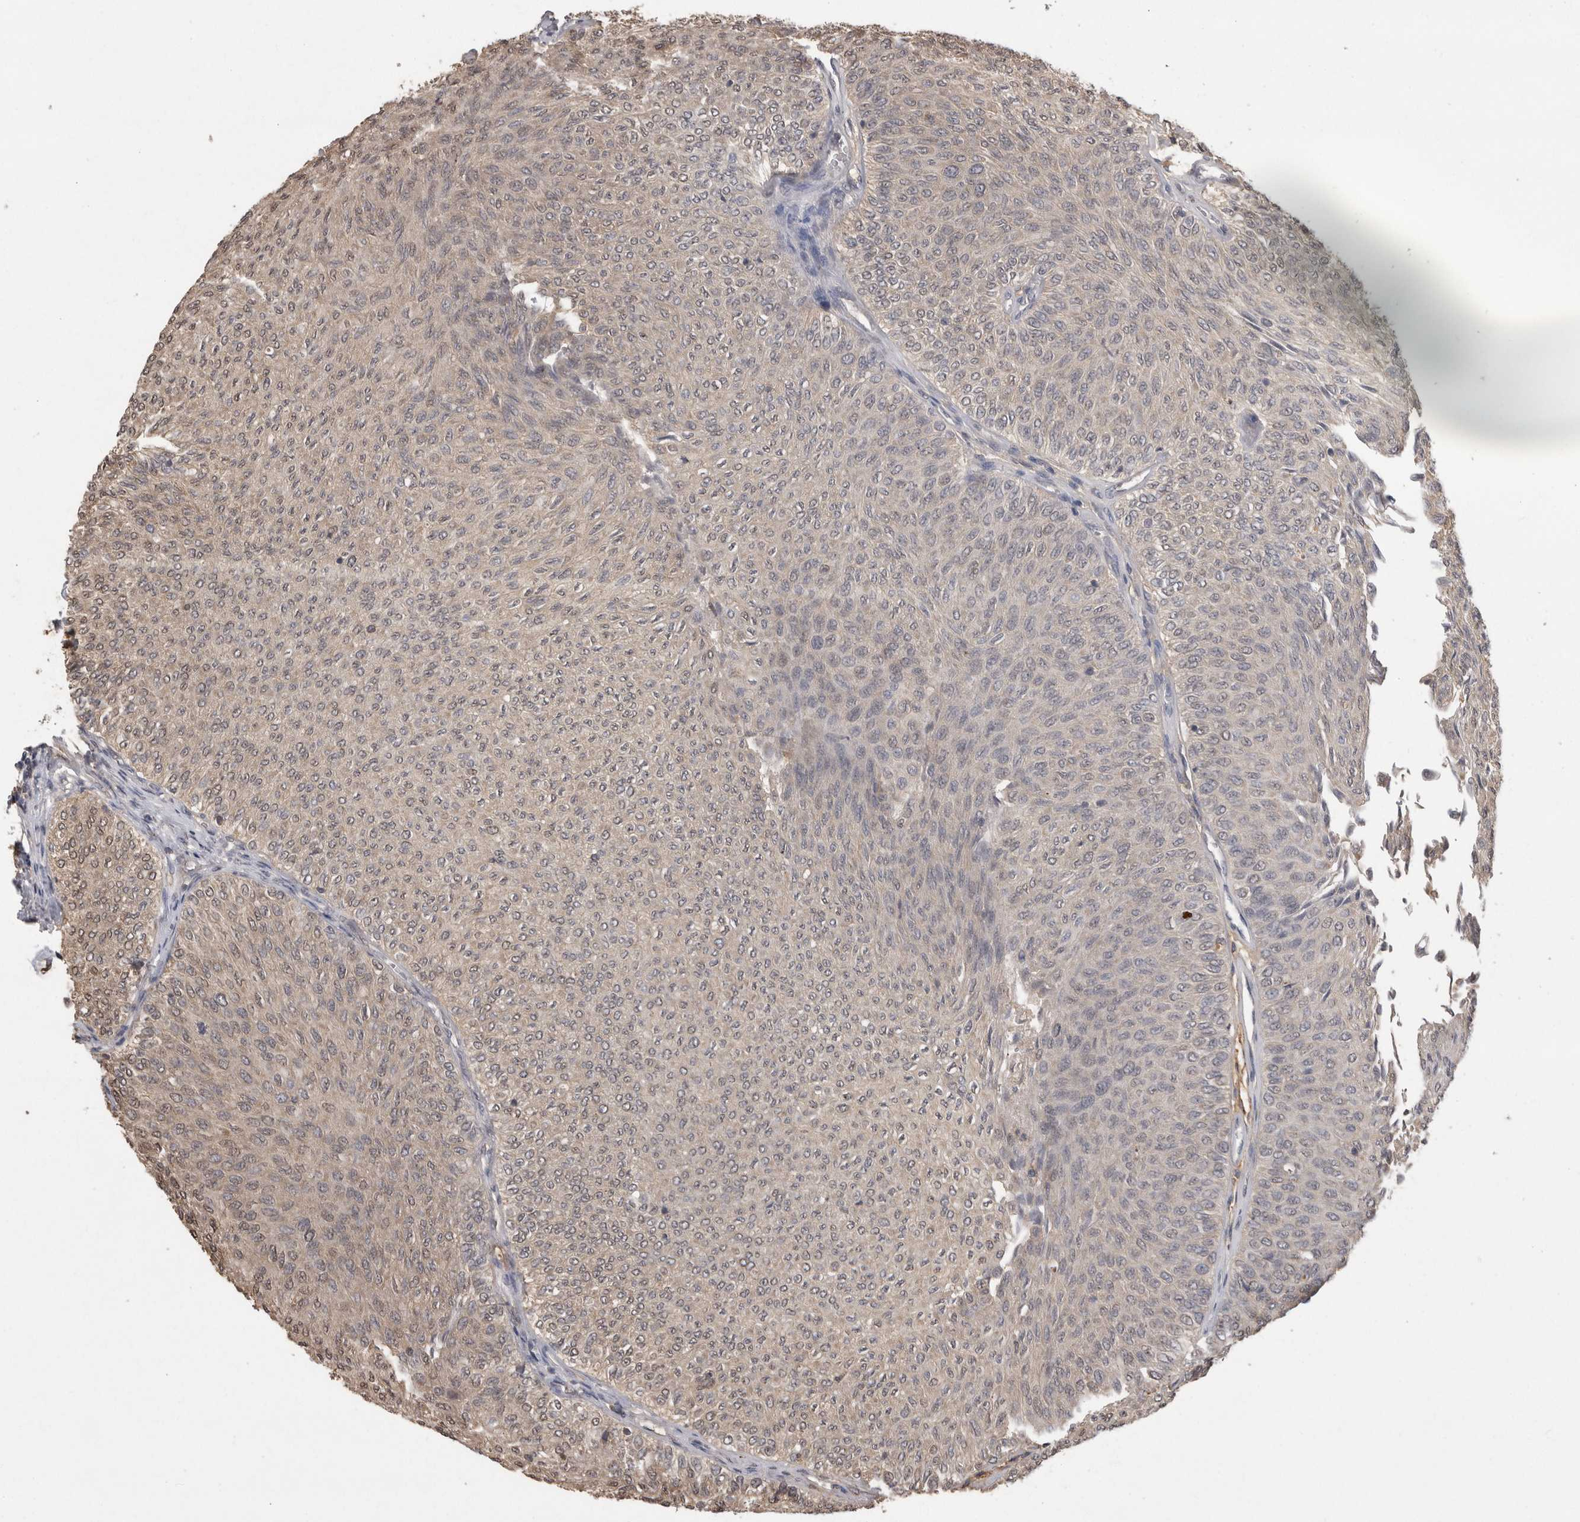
{"staining": {"intensity": "negative", "quantity": "none", "location": "none"}, "tissue": "urothelial cancer", "cell_type": "Tumor cells", "image_type": "cancer", "snomed": [{"axis": "morphology", "description": "Urothelial carcinoma, Low grade"}, {"axis": "topography", "description": "Urinary bladder"}], "caption": "Immunohistochemistry (IHC) histopathology image of neoplastic tissue: human urothelial cancer stained with DAB (3,3'-diaminobenzidine) reveals no significant protein expression in tumor cells. The staining is performed using DAB (3,3'-diaminobenzidine) brown chromogen with nuclei counter-stained in using hematoxylin.", "gene": "PREP", "patient": {"sex": "male", "age": 78}}